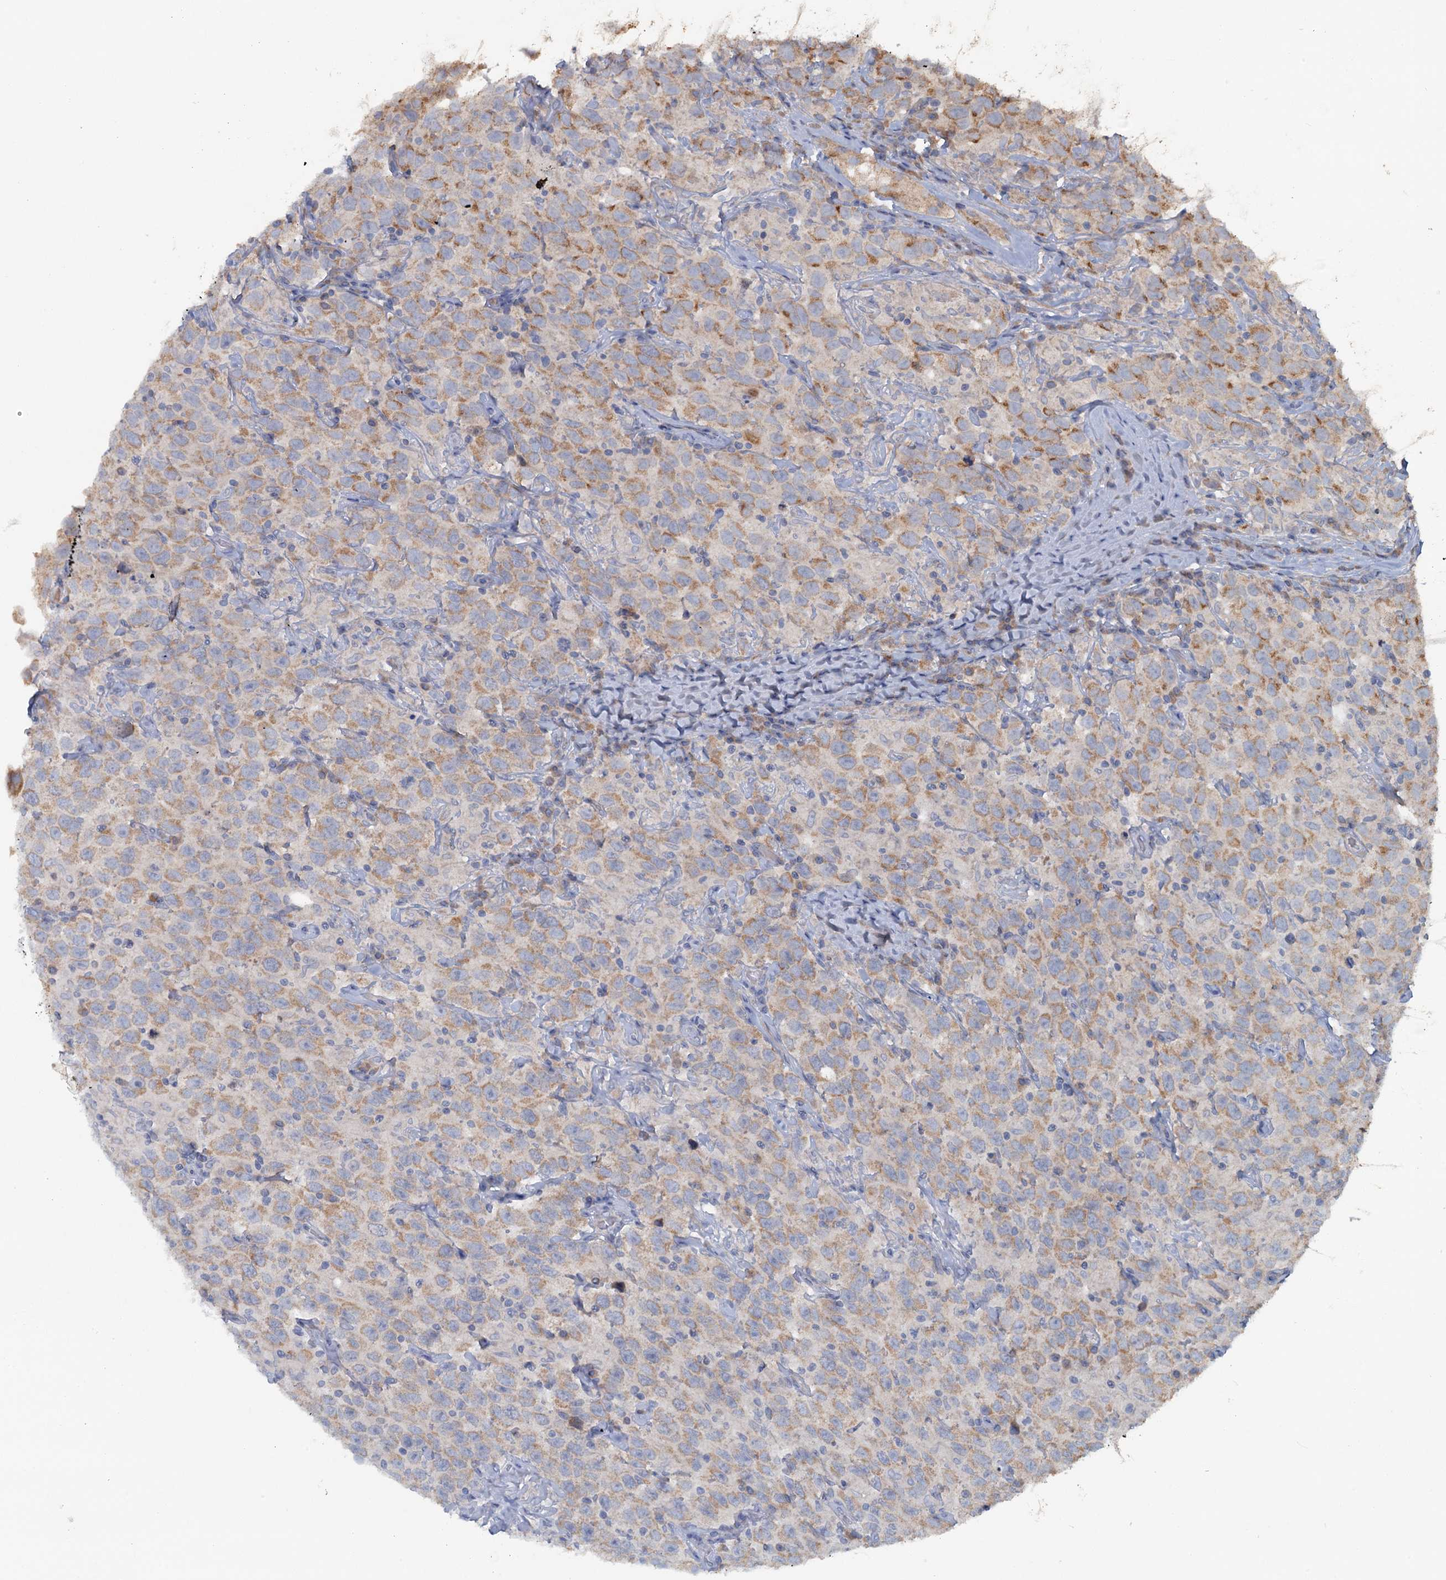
{"staining": {"intensity": "moderate", "quantity": "25%-75%", "location": "cytoplasmic/membranous"}, "tissue": "testis cancer", "cell_type": "Tumor cells", "image_type": "cancer", "snomed": [{"axis": "morphology", "description": "Seminoma, NOS"}, {"axis": "topography", "description": "Testis"}], "caption": "The histopathology image shows immunohistochemical staining of testis seminoma. There is moderate cytoplasmic/membranous positivity is seen in about 25%-75% of tumor cells. The protein of interest is shown in brown color, while the nuclei are stained blue.", "gene": "FUNDC1", "patient": {"sex": "male", "age": 41}}